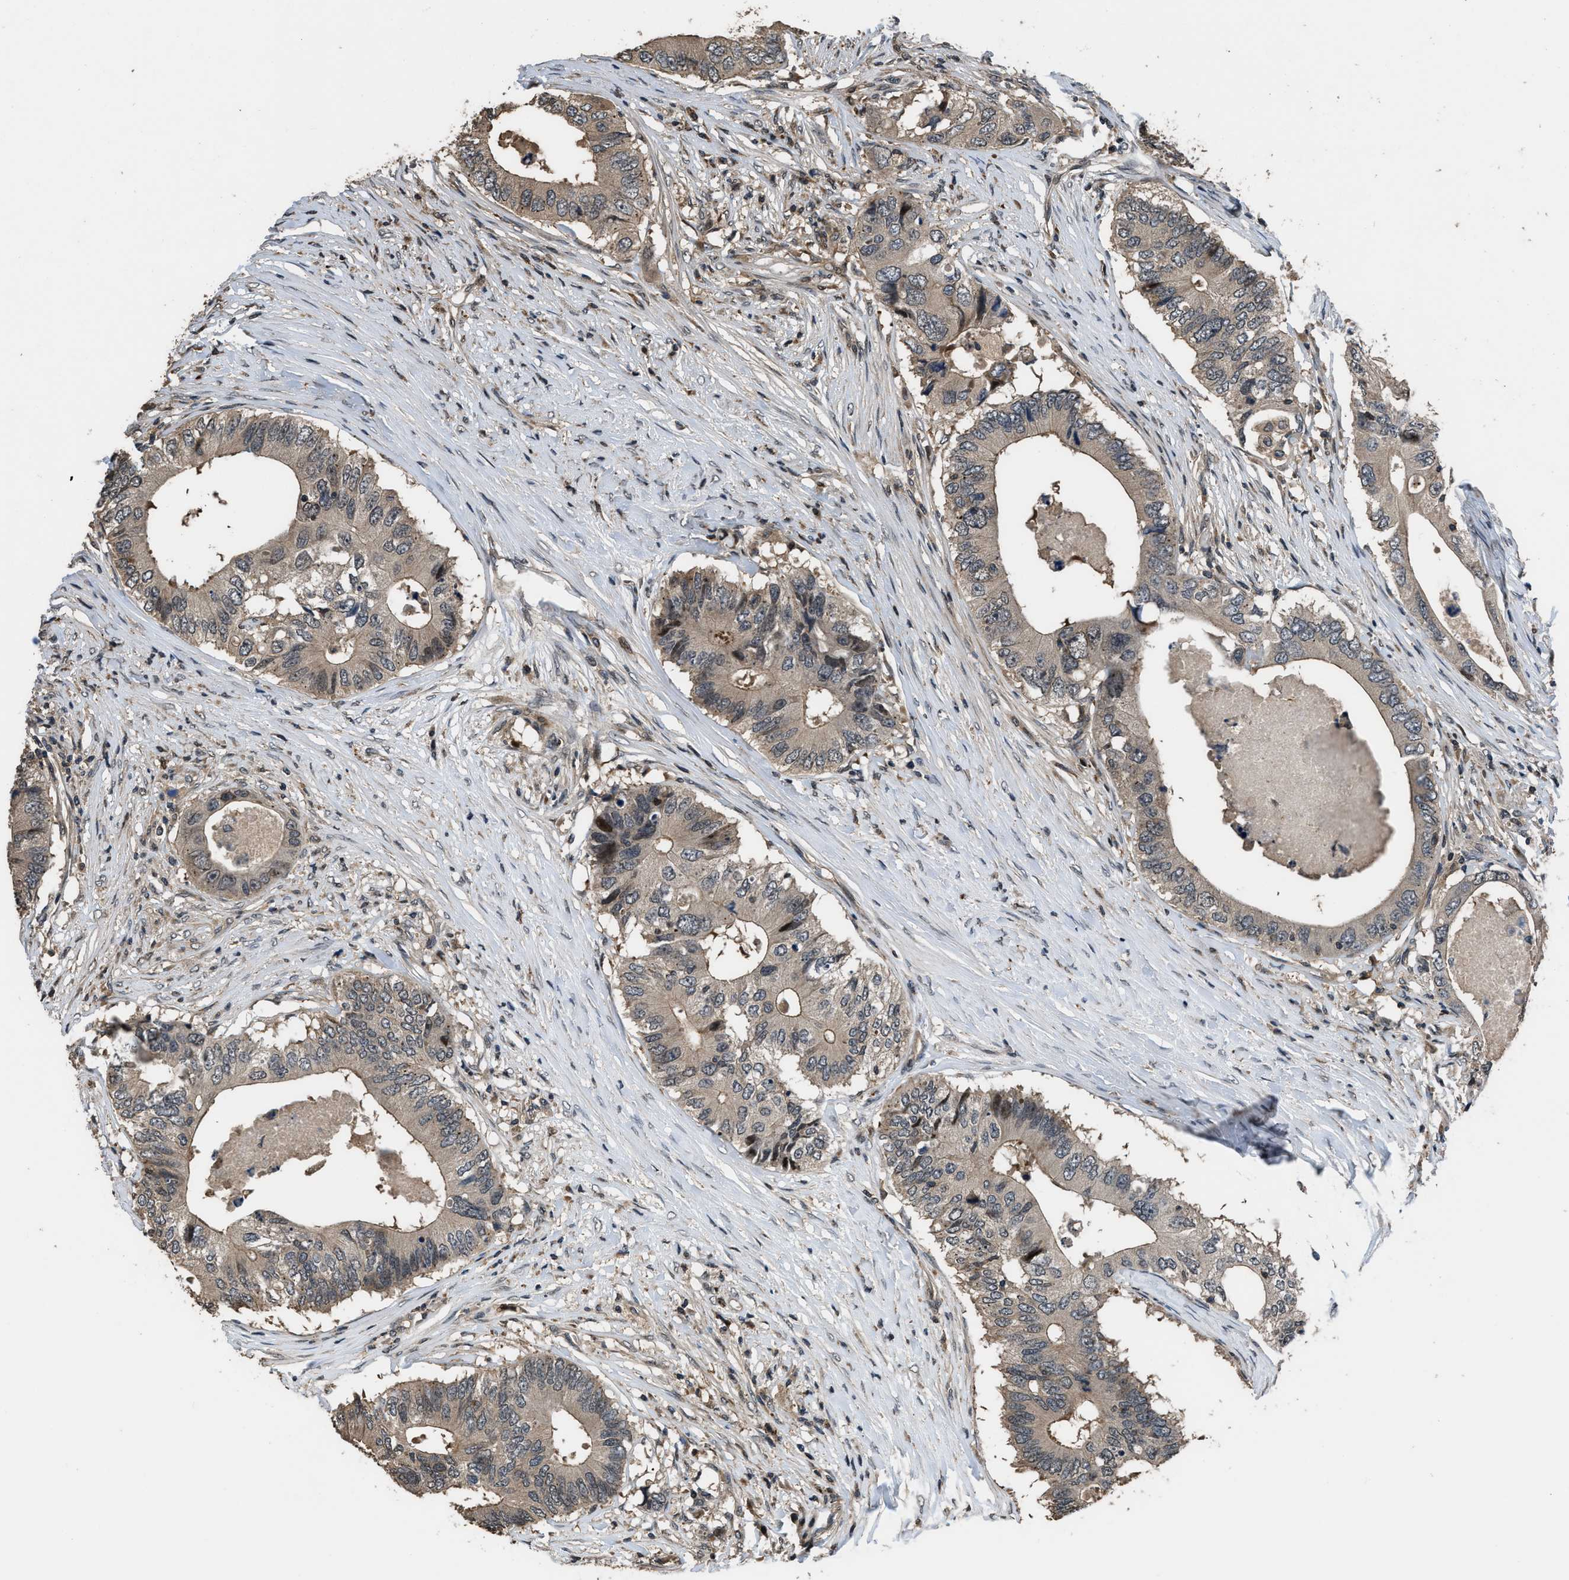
{"staining": {"intensity": "weak", "quantity": ">75%", "location": "cytoplasmic/membranous"}, "tissue": "colorectal cancer", "cell_type": "Tumor cells", "image_type": "cancer", "snomed": [{"axis": "morphology", "description": "Adenocarcinoma, NOS"}, {"axis": "topography", "description": "Colon"}], "caption": "About >75% of tumor cells in human colorectal cancer reveal weak cytoplasmic/membranous protein staining as visualized by brown immunohistochemical staining.", "gene": "CTBS", "patient": {"sex": "male", "age": 71}}